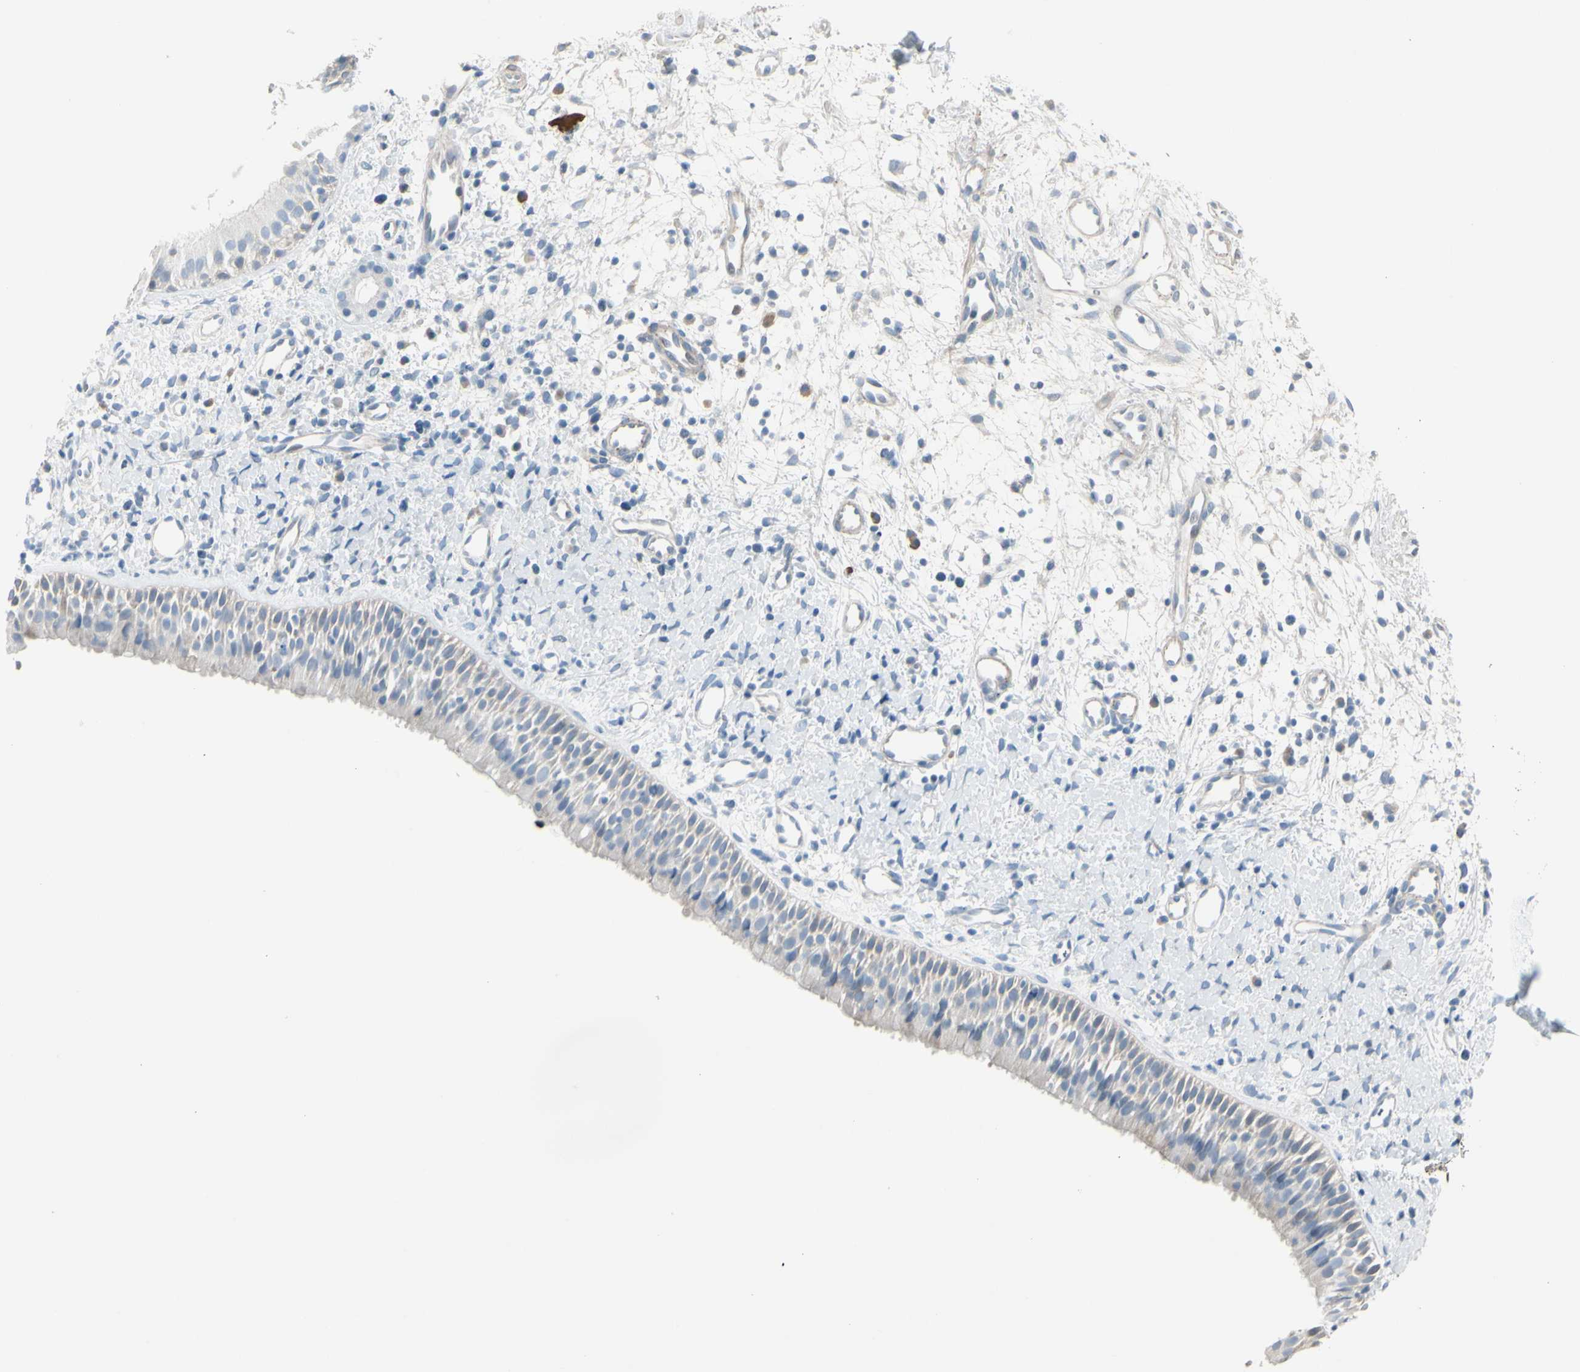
{"staining": {"intensity": "negative", "quantity": "none", "location": "none"}, "tissue": "nasopharynx", "cell_type": "Respiratory epithelial cells", "image_type": "normal", "snomed": [{"axis": "morphology", "description": "Normal tissue, NOS"}, {"axis": "topography", "description": "Nasopharynx"}], "caption": "Respiratory epithelial cells show no significant staining in normal nasopharynx. The staining was performed using DAB to visualize the protein expression in brown, while the nuclei were stained in blue with hematoxylin (Magnification: 20x).", "gene": "CACNA2D1", "patient": {"sex": "male", "age": 22}}